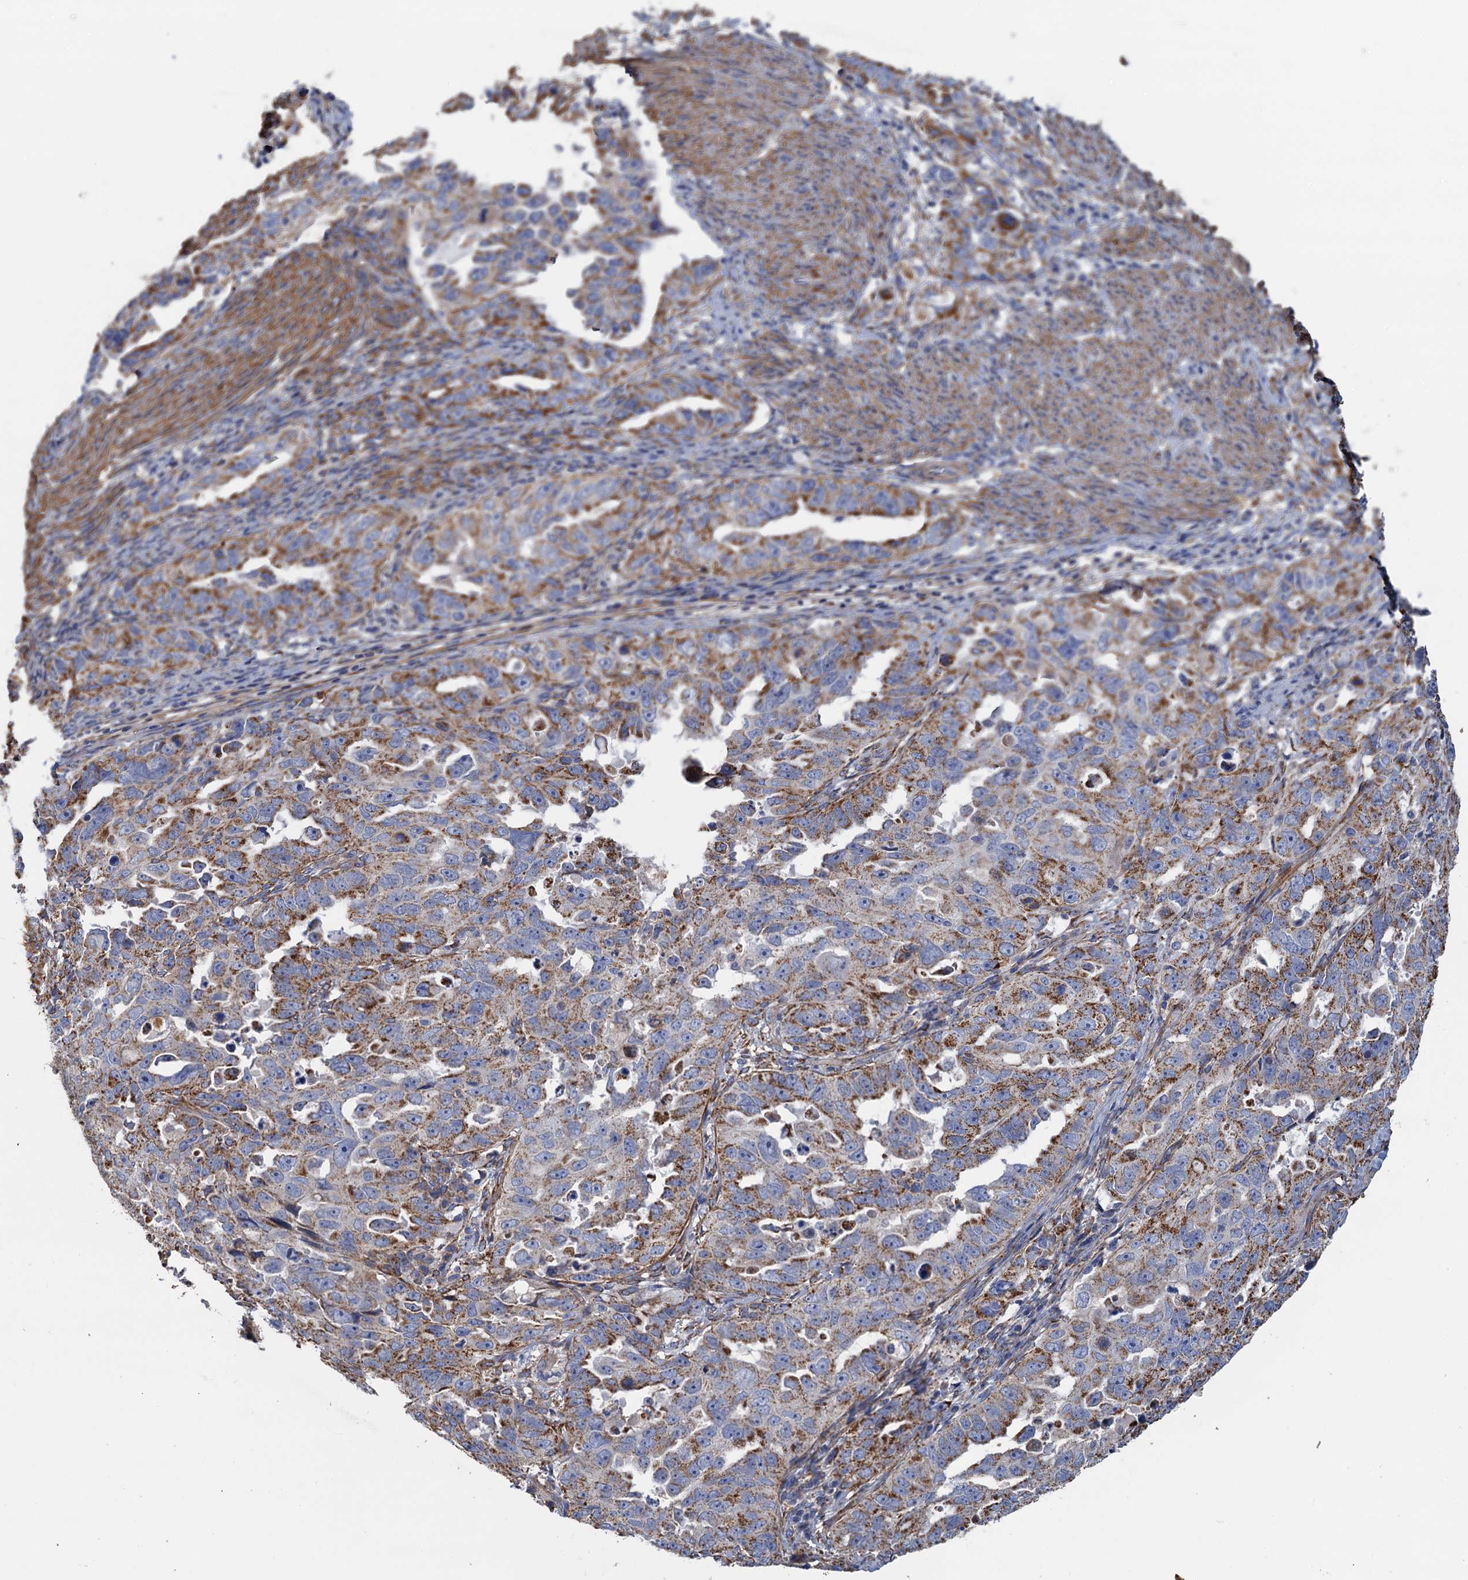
{"staining": {"intensity": "moderate", "quantity": "25%-75%", "location": "cytoplasmic/membranous"}, "tissue": "endometrial cancer", "cell_type": "Tumor cells", "image_type": "cancer", "snomed": [{"axis": "morphology", "description": "Adenocarcinoma, NOS"}, {"axis": "topography", "description": "Endometrium"}], "caption": "Human adenocarcinoma (endometrial) stained with a brown dye demonstrates moderate cytoplasmic/membranous positive staining in approximately 25%-75% of tumor cells.", "gene": "GCSH", "patient": {"sex": "female", "age": 65}}